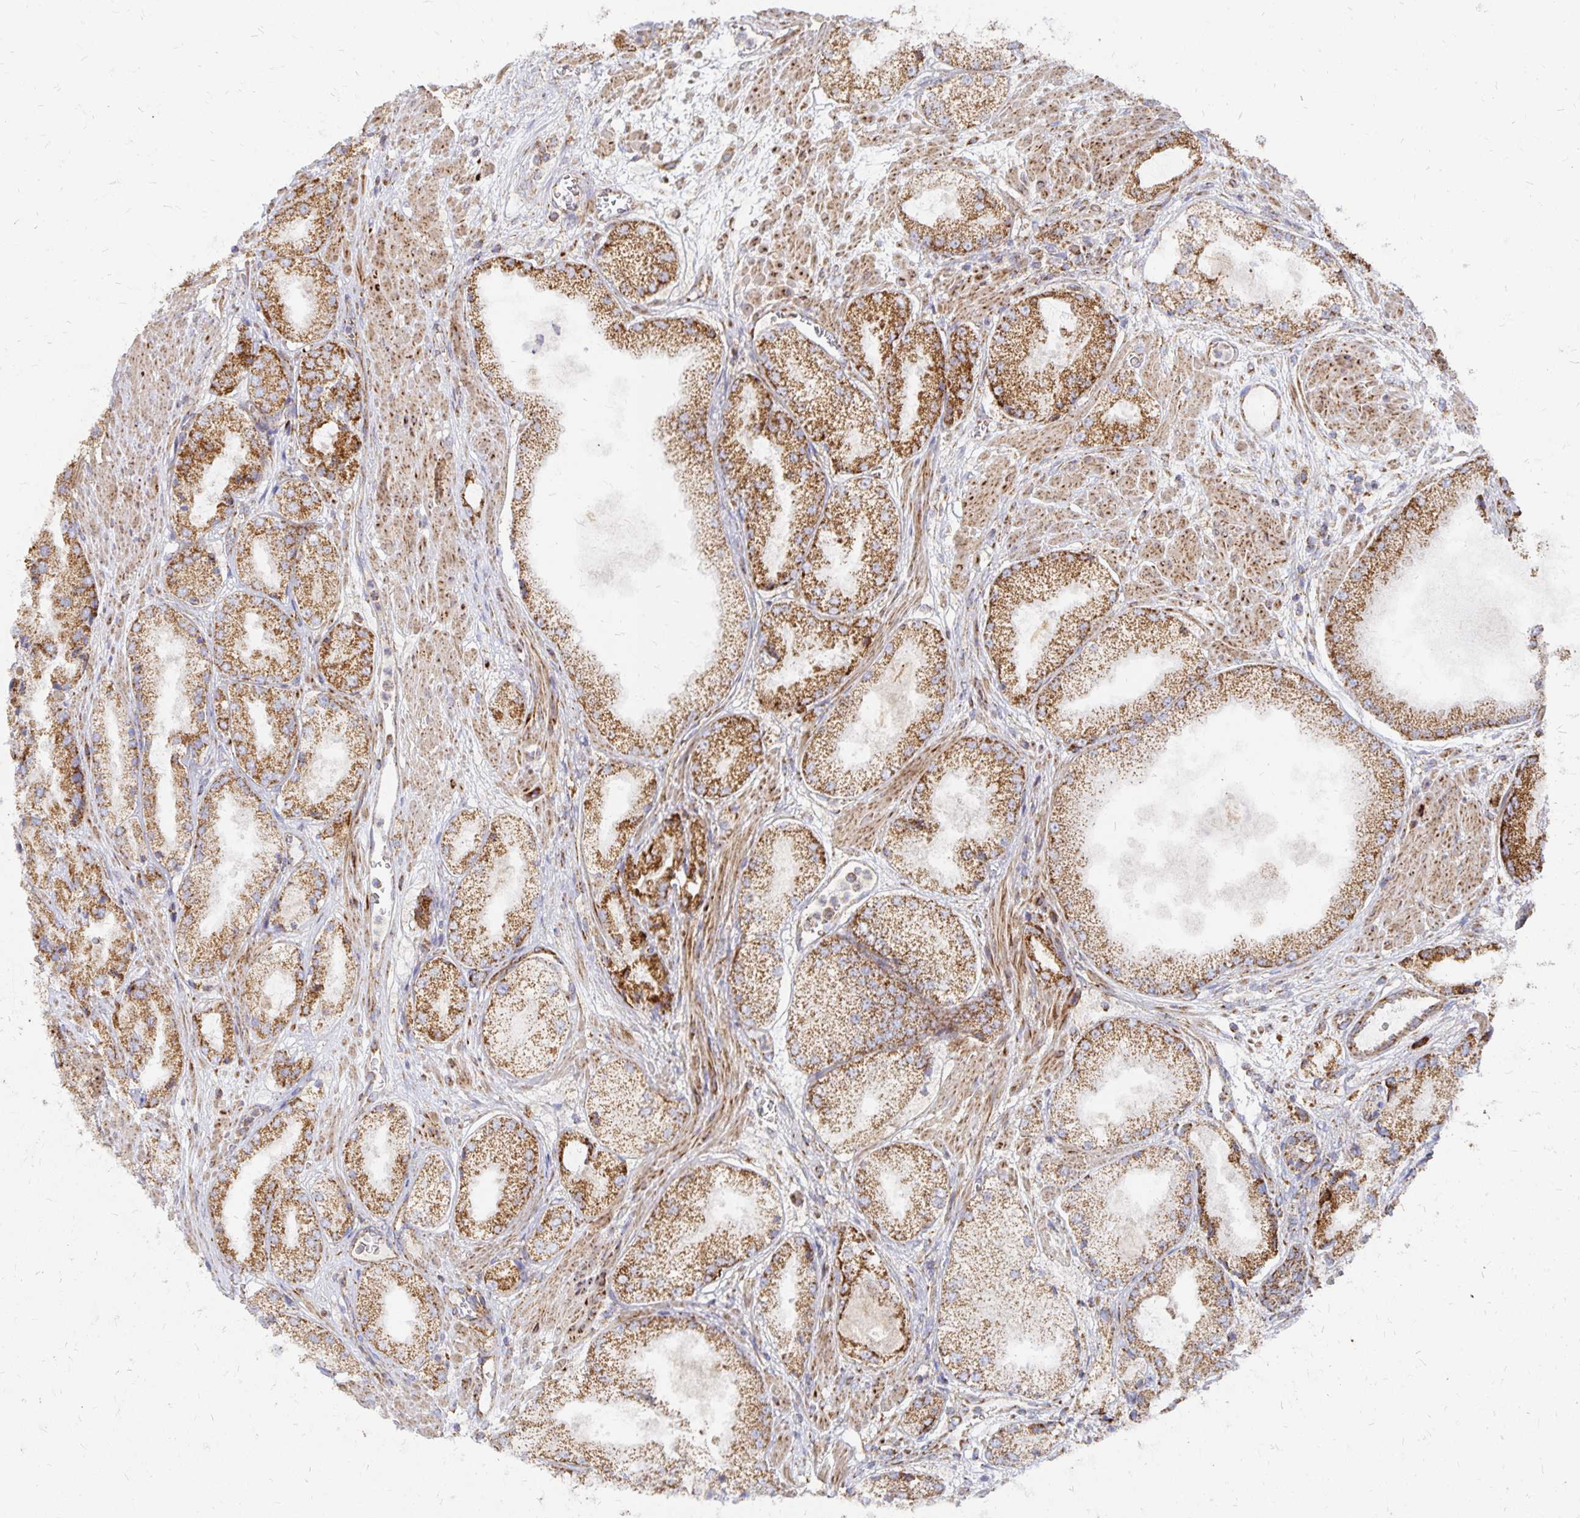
{"staining": {"intensity": "moderate", "quantity": ">75%", "location": "cytoplasmic/membranous"}, "tissue": "prostate cancer", "cell_type": "Tumor cells", "image_type": "cancer", "snomed": [{"axis": "morphology", "description": "Adenocarcinoma, High grade"}, {"axis": "topography", "description": "Prostate"}], "caption": "Moderate cytoplasmic/membranous expression is identified in about >75% of tumor cells in prostate cancer.", "gene": "STOML2", "patient": {"sex": "male", "age": 68}}